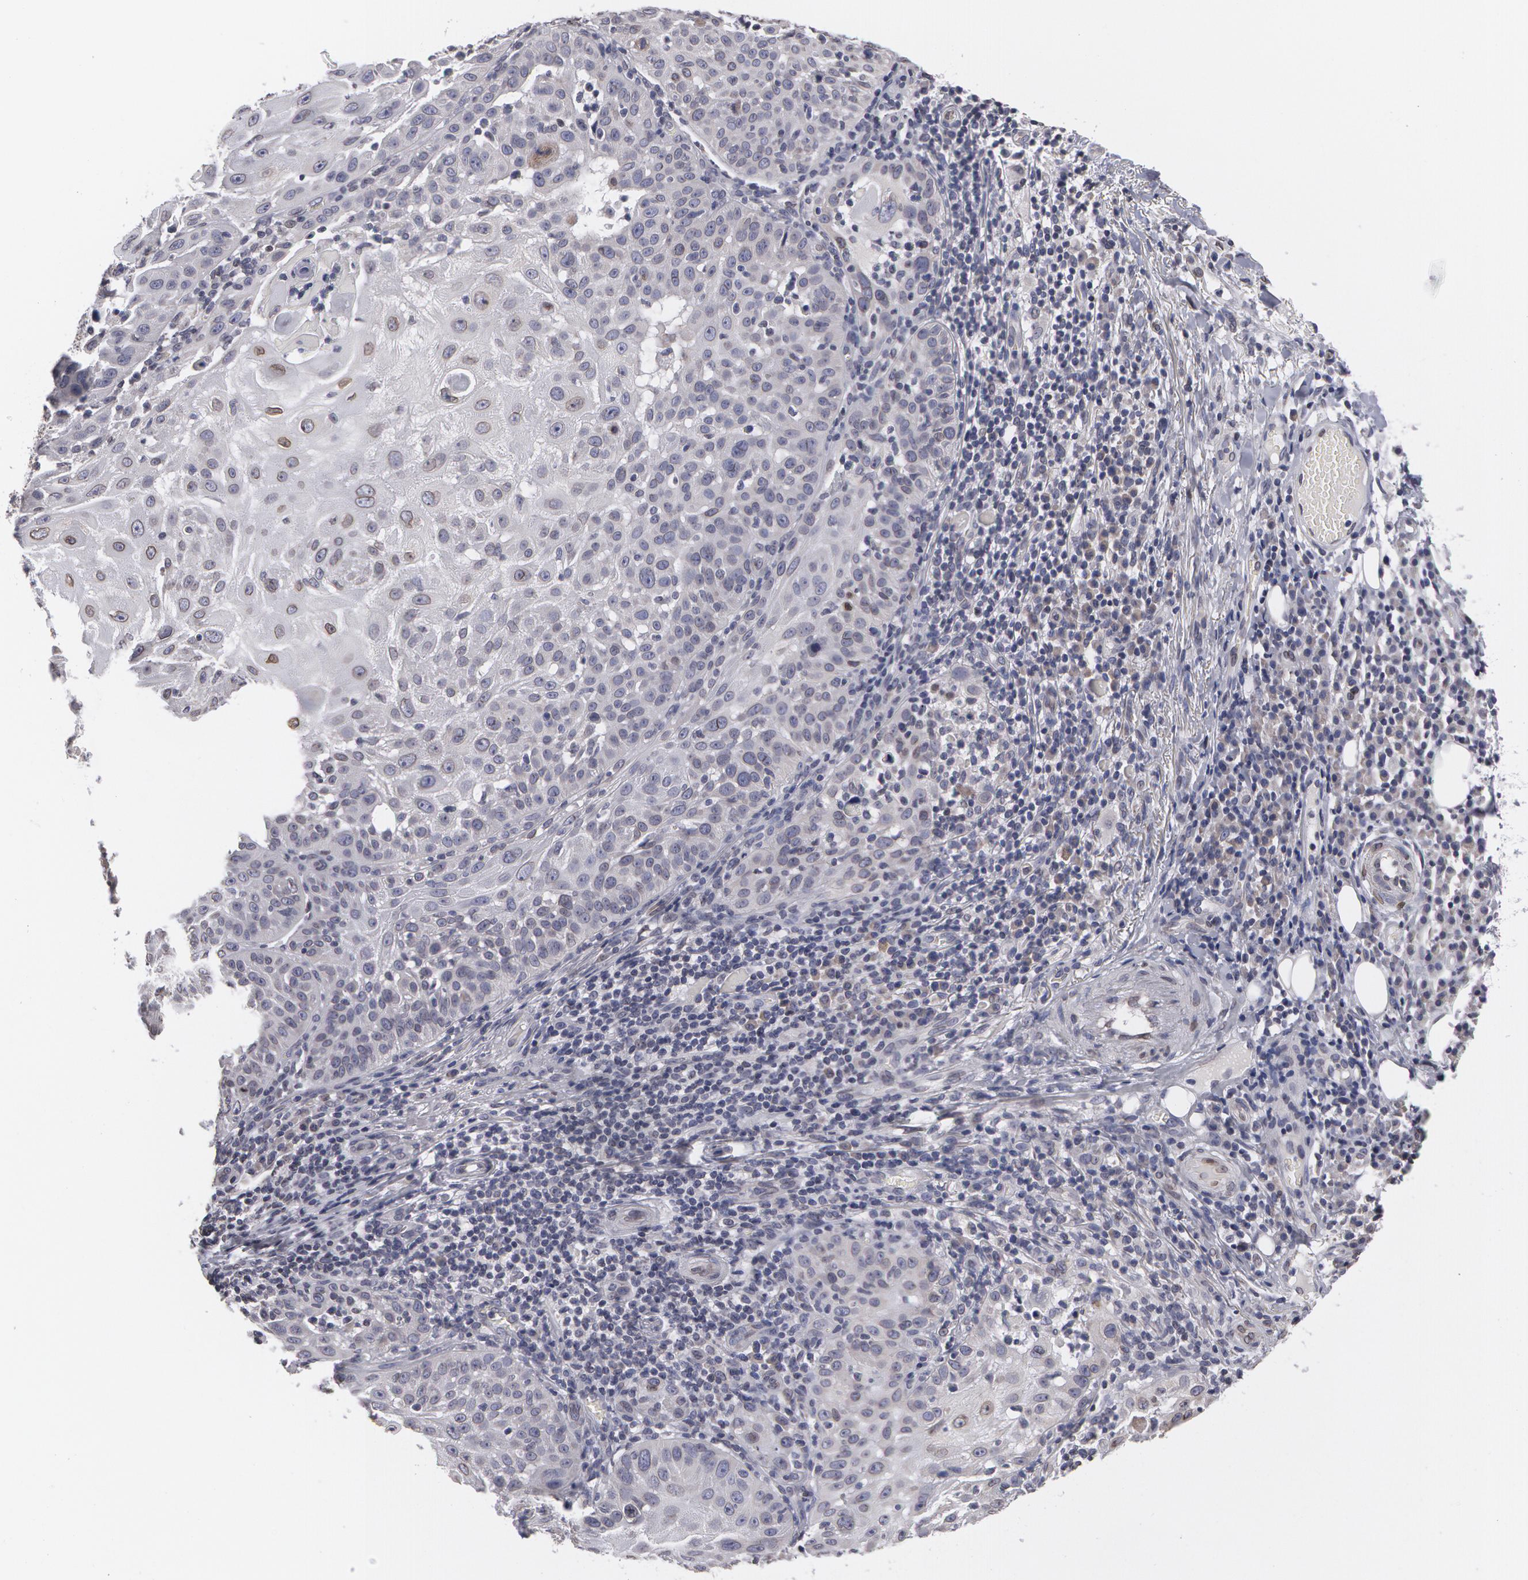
{"staining": {"intensity": "negative", "quantity": "none", "location": "none"}, "tissue": "skin cancer", "cell_type": "Tumor cells", "image_type": "cancer", "snomed": [{"axis": "morphology", "description": "Squamous cell carcinoma, NOS"}, {"axis": "topography", "description": "Skin"}], "caption": "DAB immunohistochemical staining of squamous cell carcinoma (skin) reveals no significant staining in tumor cells.", "gene": "EMD", "patient": {"sex": "female", "age": 89}}